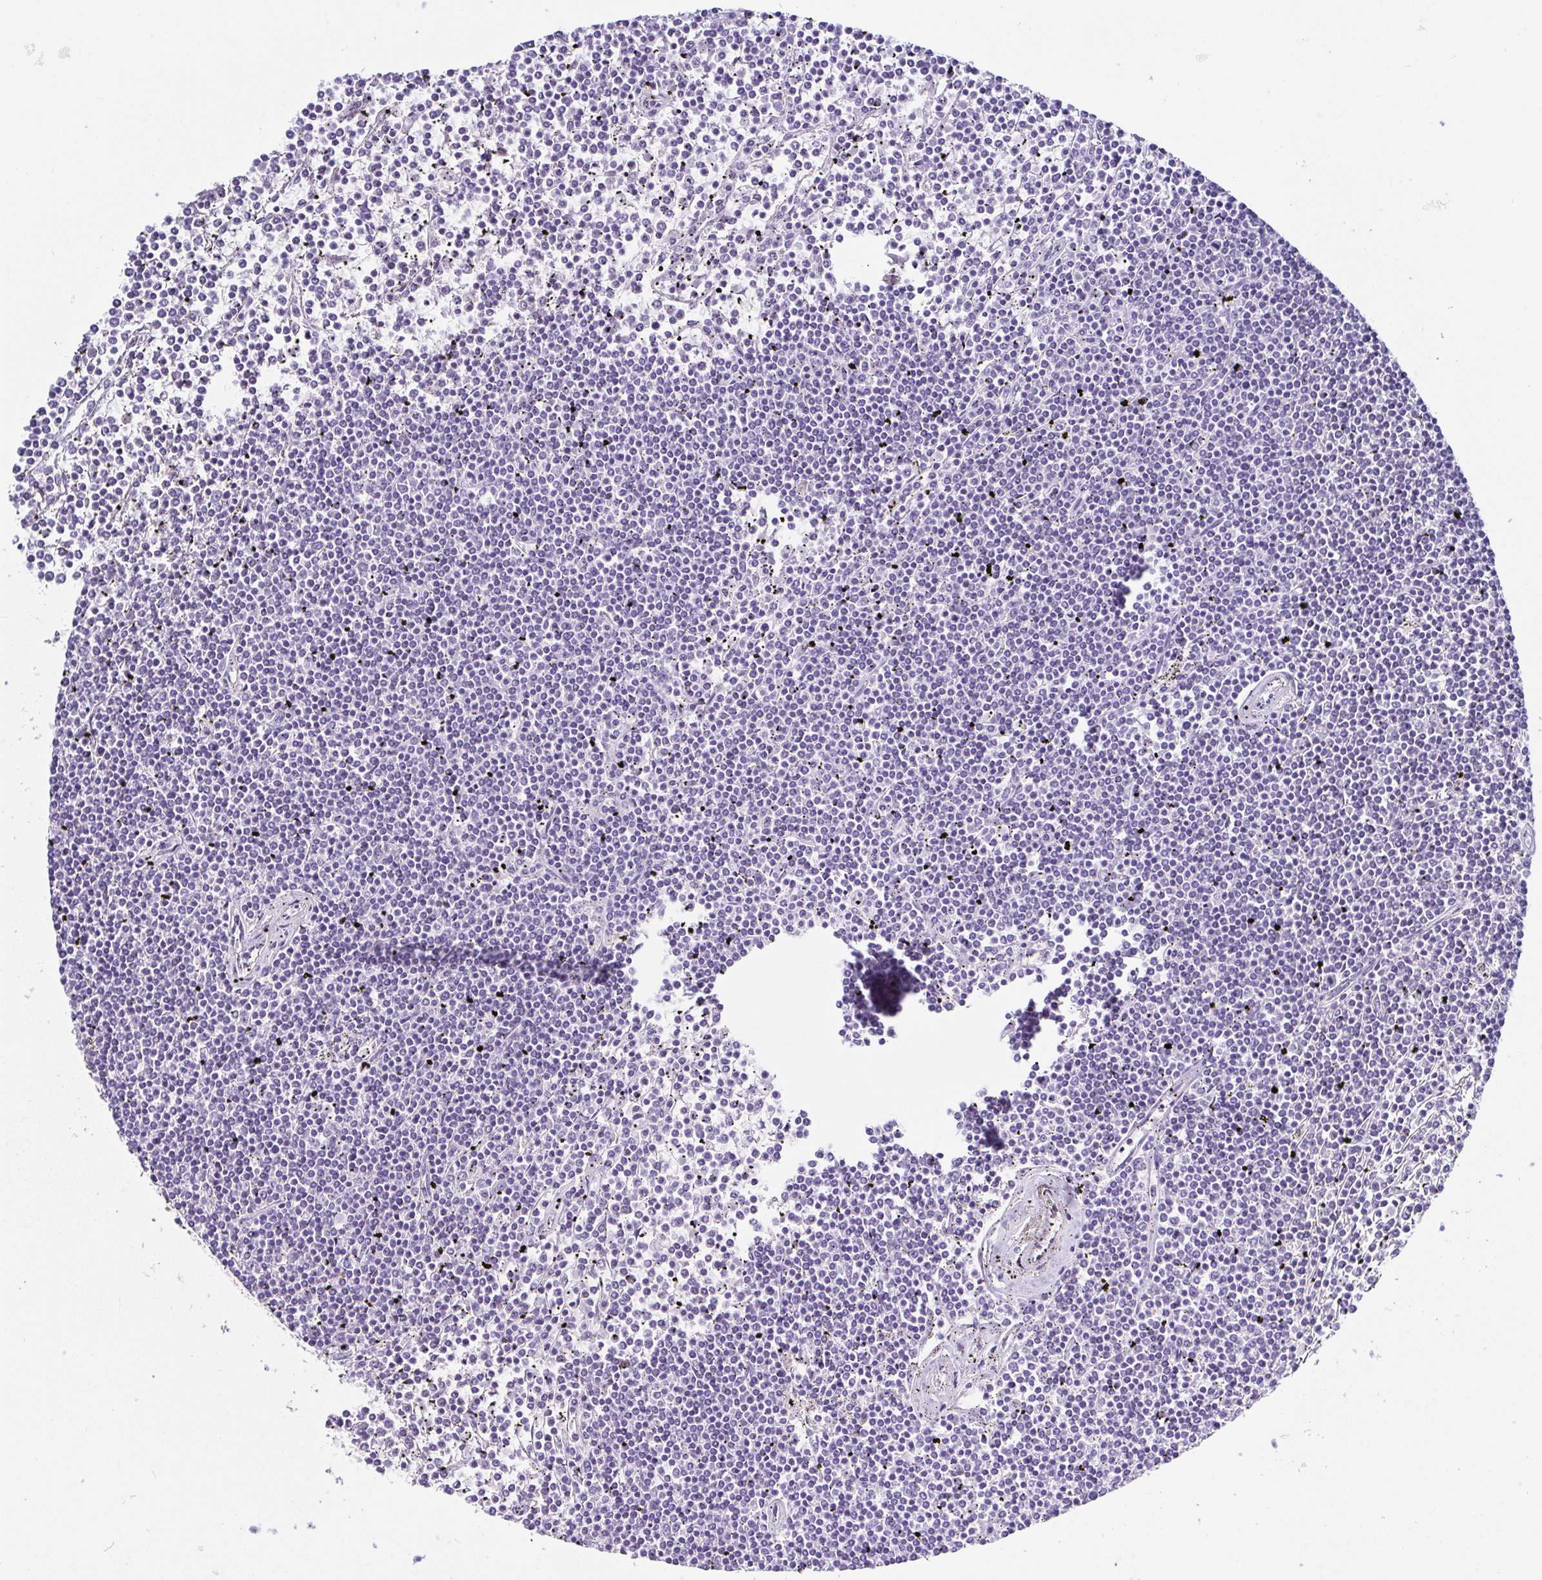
{"staining": {"intensity": "negative", "quantity": "none", "location": "none"}, "tissue": "lymphoma", "cell_type": "Tumor cells", "image_type": "cancer", "snomed": [{"axis": "morphology", "description": "Malignant lymphoma, non-Hodgkin's type, Low grade"}, {"axis": "topography", "description": "Spleen"}], "caption": "Immunohistochemistry of malignant lymphoma, non-Hodgkin's type (low-grade) shows no staining in tumor cells. (DAB (3,3'-diaminobenzidine) immunohistochemistry, high magnification).", "gene": "RDH11", "patient": {"sex": "female", "age": 19}}